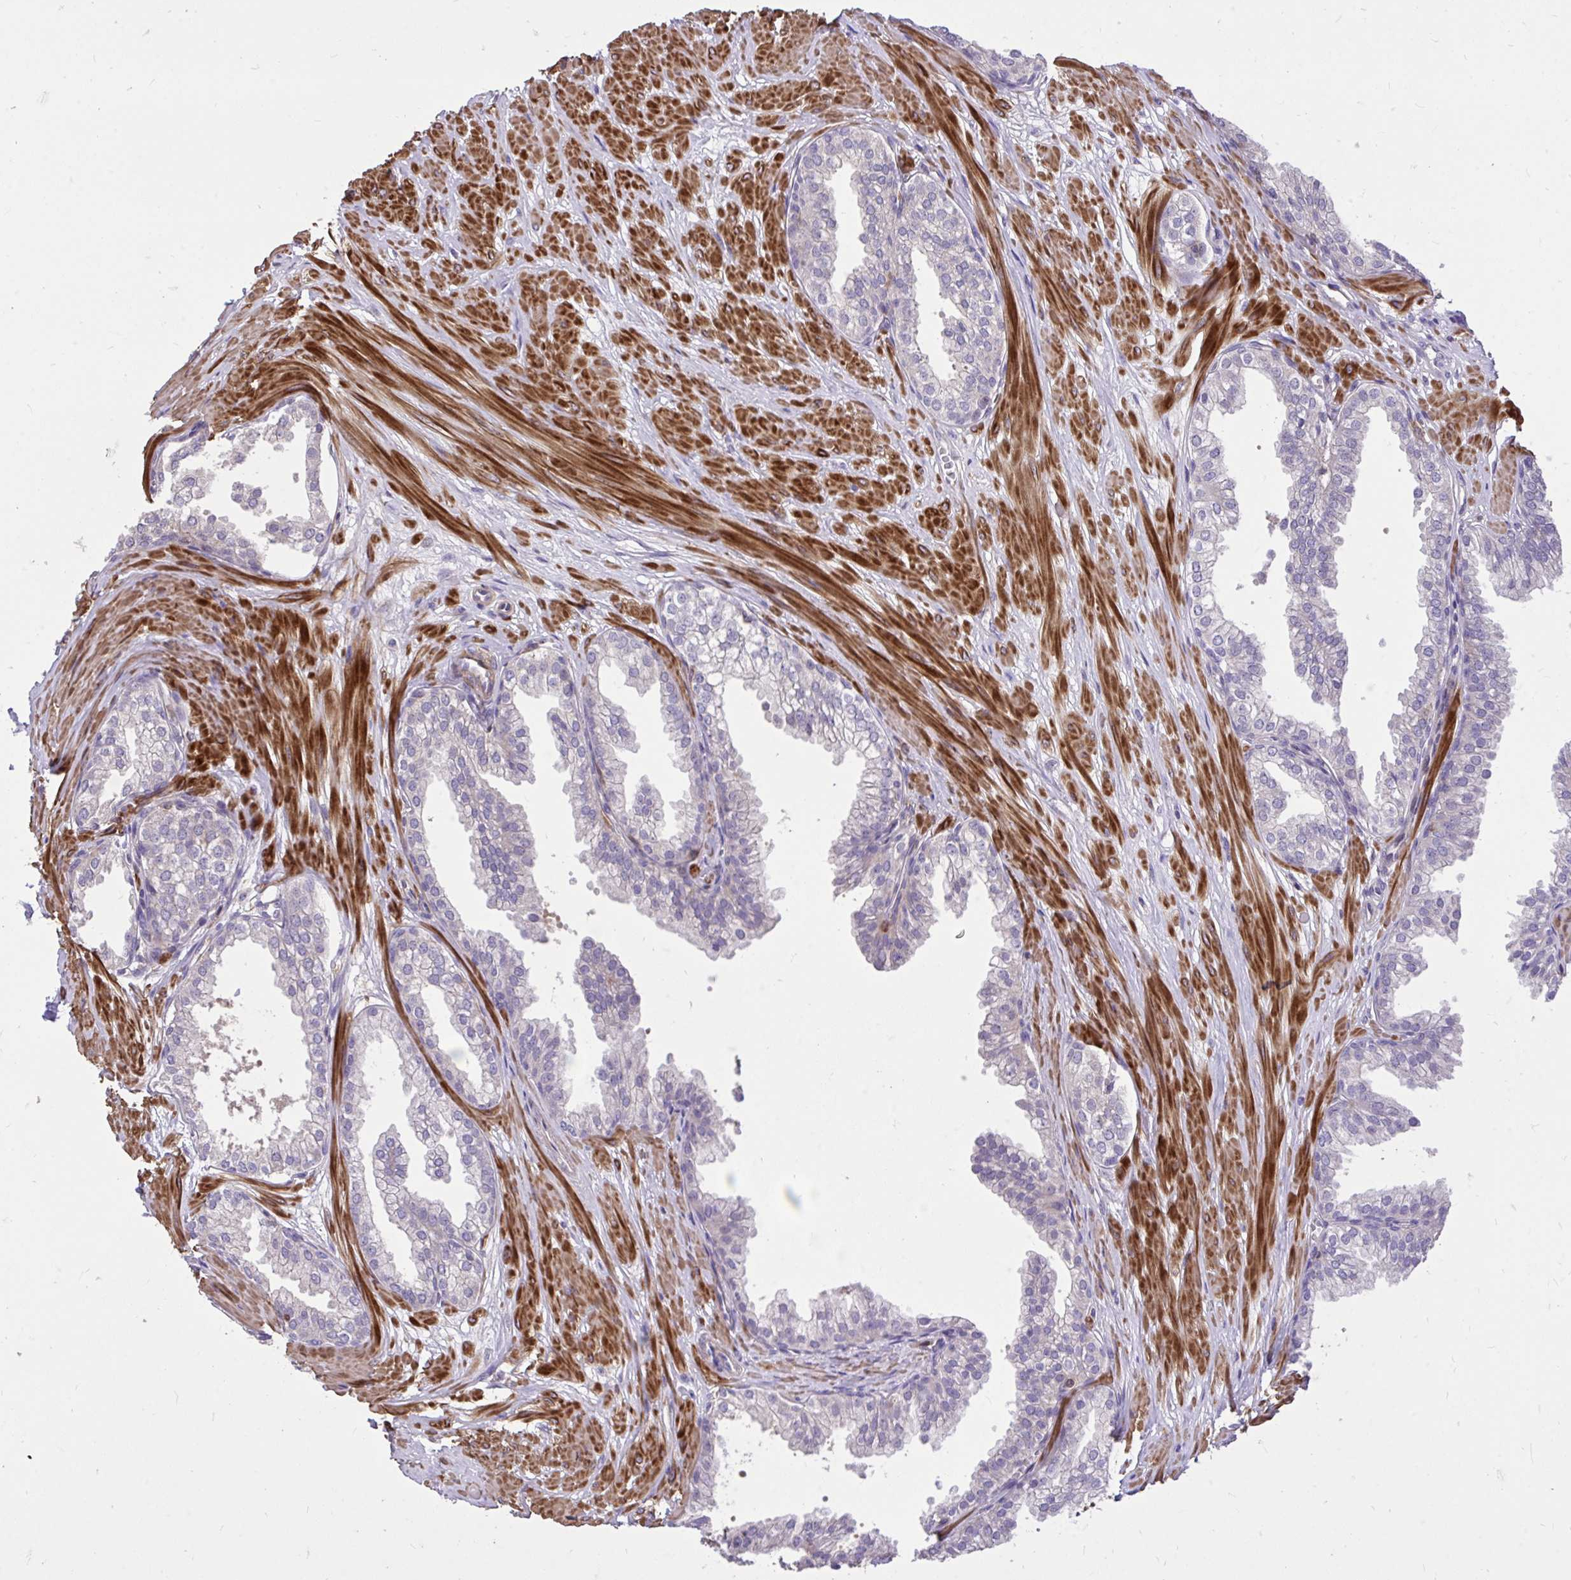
{"staining": {"intensity": "negative", "quantity": "none", "location": "none"}, "tissue": "prostate", "cell_type": "Glandular cells", "image_type": "normal", "snomed": [{"axis": "morphology", "description": "Normal tissue, NOS"}, {"axis": "topography", "description": "Prostate"}, {"axis": "topography", "description": "Peripheral nerve tissue"}], "caption": "An image of prostate stained for a protein displays no brown staining in glandular cells. (IHC, brightfield microscopy, high magnification).", "gene": "IGFL2", "patient": {"sex": "male", "age": 55}}